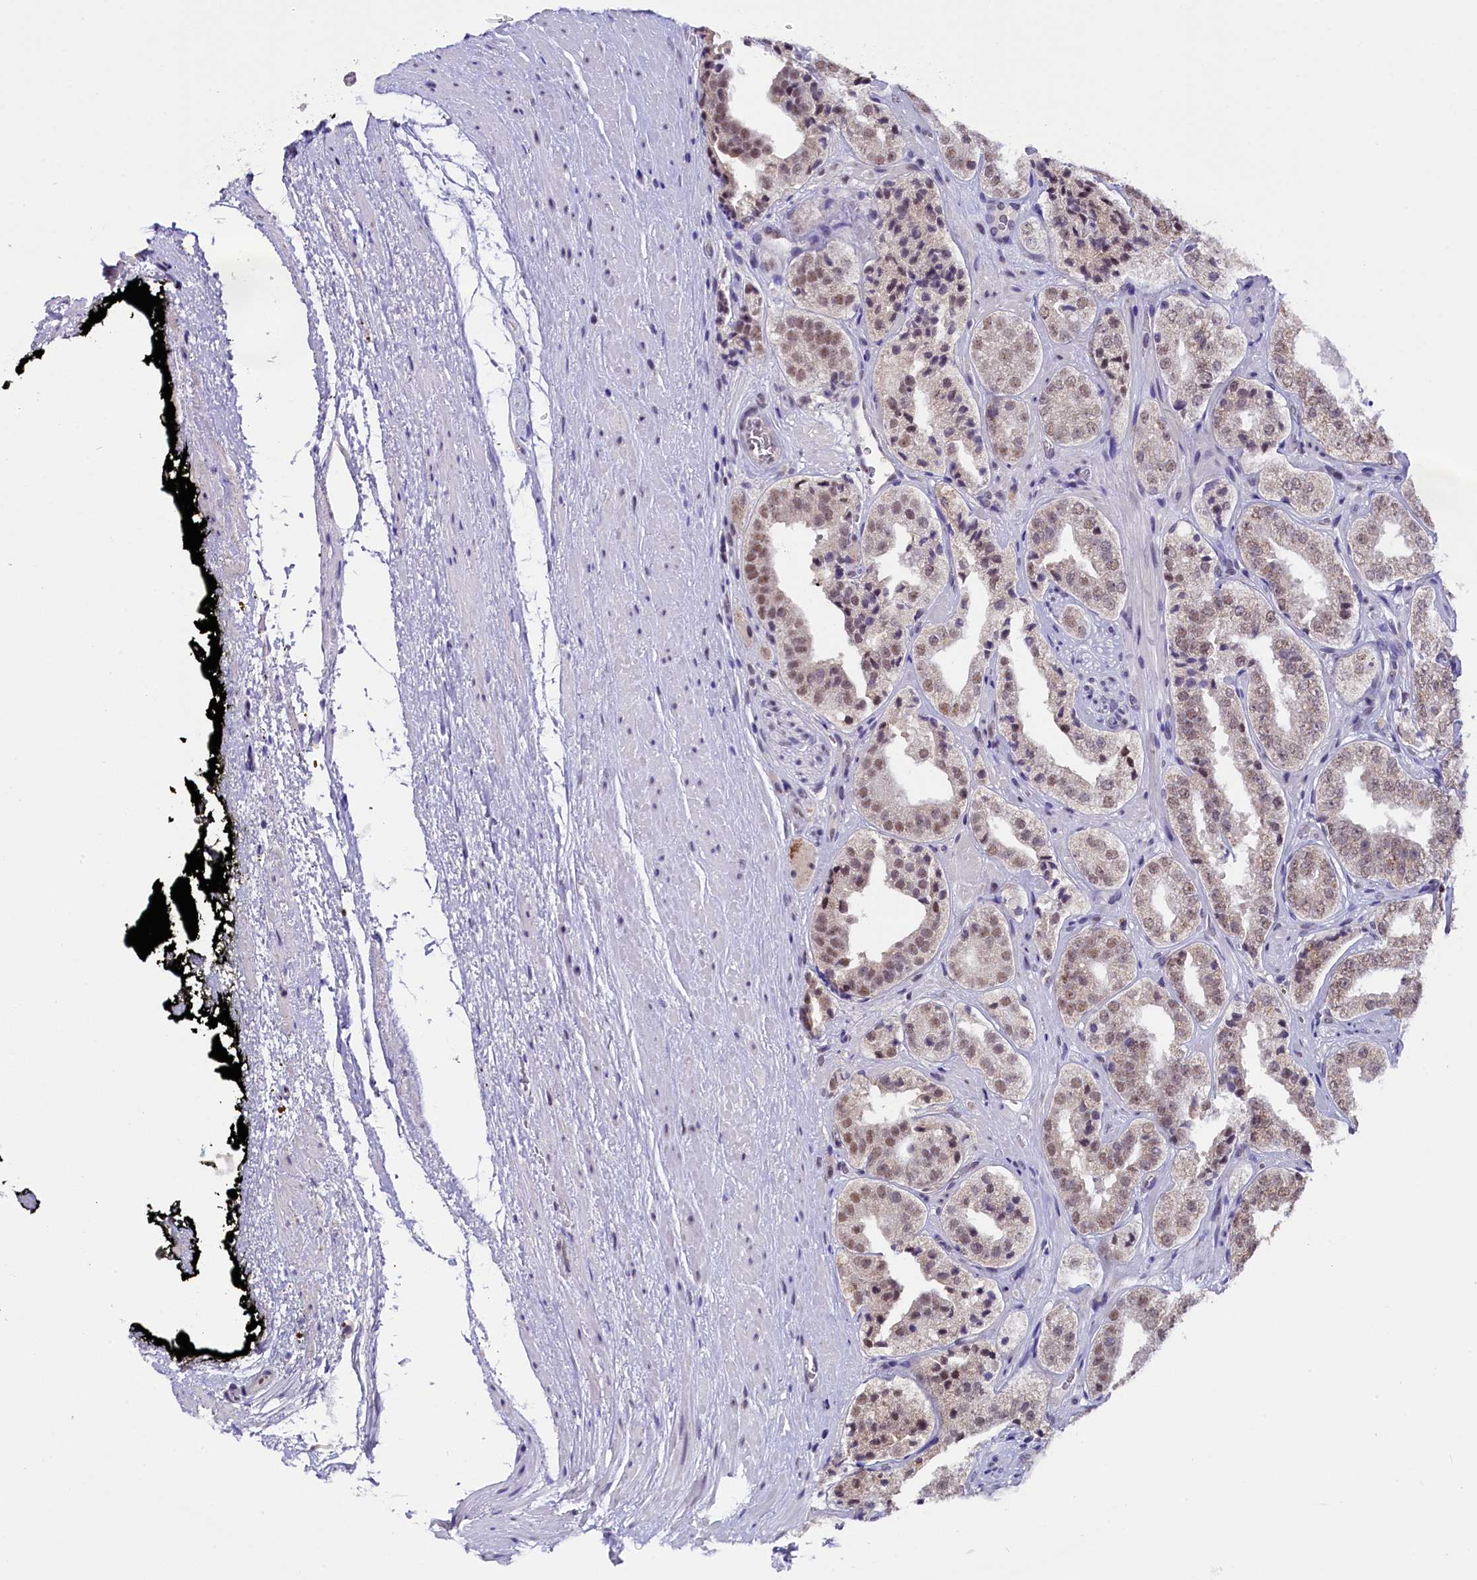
{"staining": {"intensity": "moderate", "quantity": "<25%", "location": "cytoplasmic/membranous,nuclear"}, "tissue": "prostate cancer", "cell_type": "Tumor cells", "image_type": "cancer", "snomed": [{"axis": "morphology", "description": "Adenocarcinoma, High grade"}, {"axis": "topography", "description": "Prostate"}], "caption": "Human prostate cancer (high-grade adenocarcinoma) stained for a protein (brown) displays moderate cytoplasmic/membranous and nuclear positive staining in approximately <25% of tumor cells.", "gene": "NCBP1", "patient": {"sex": "male", "age": 71}}